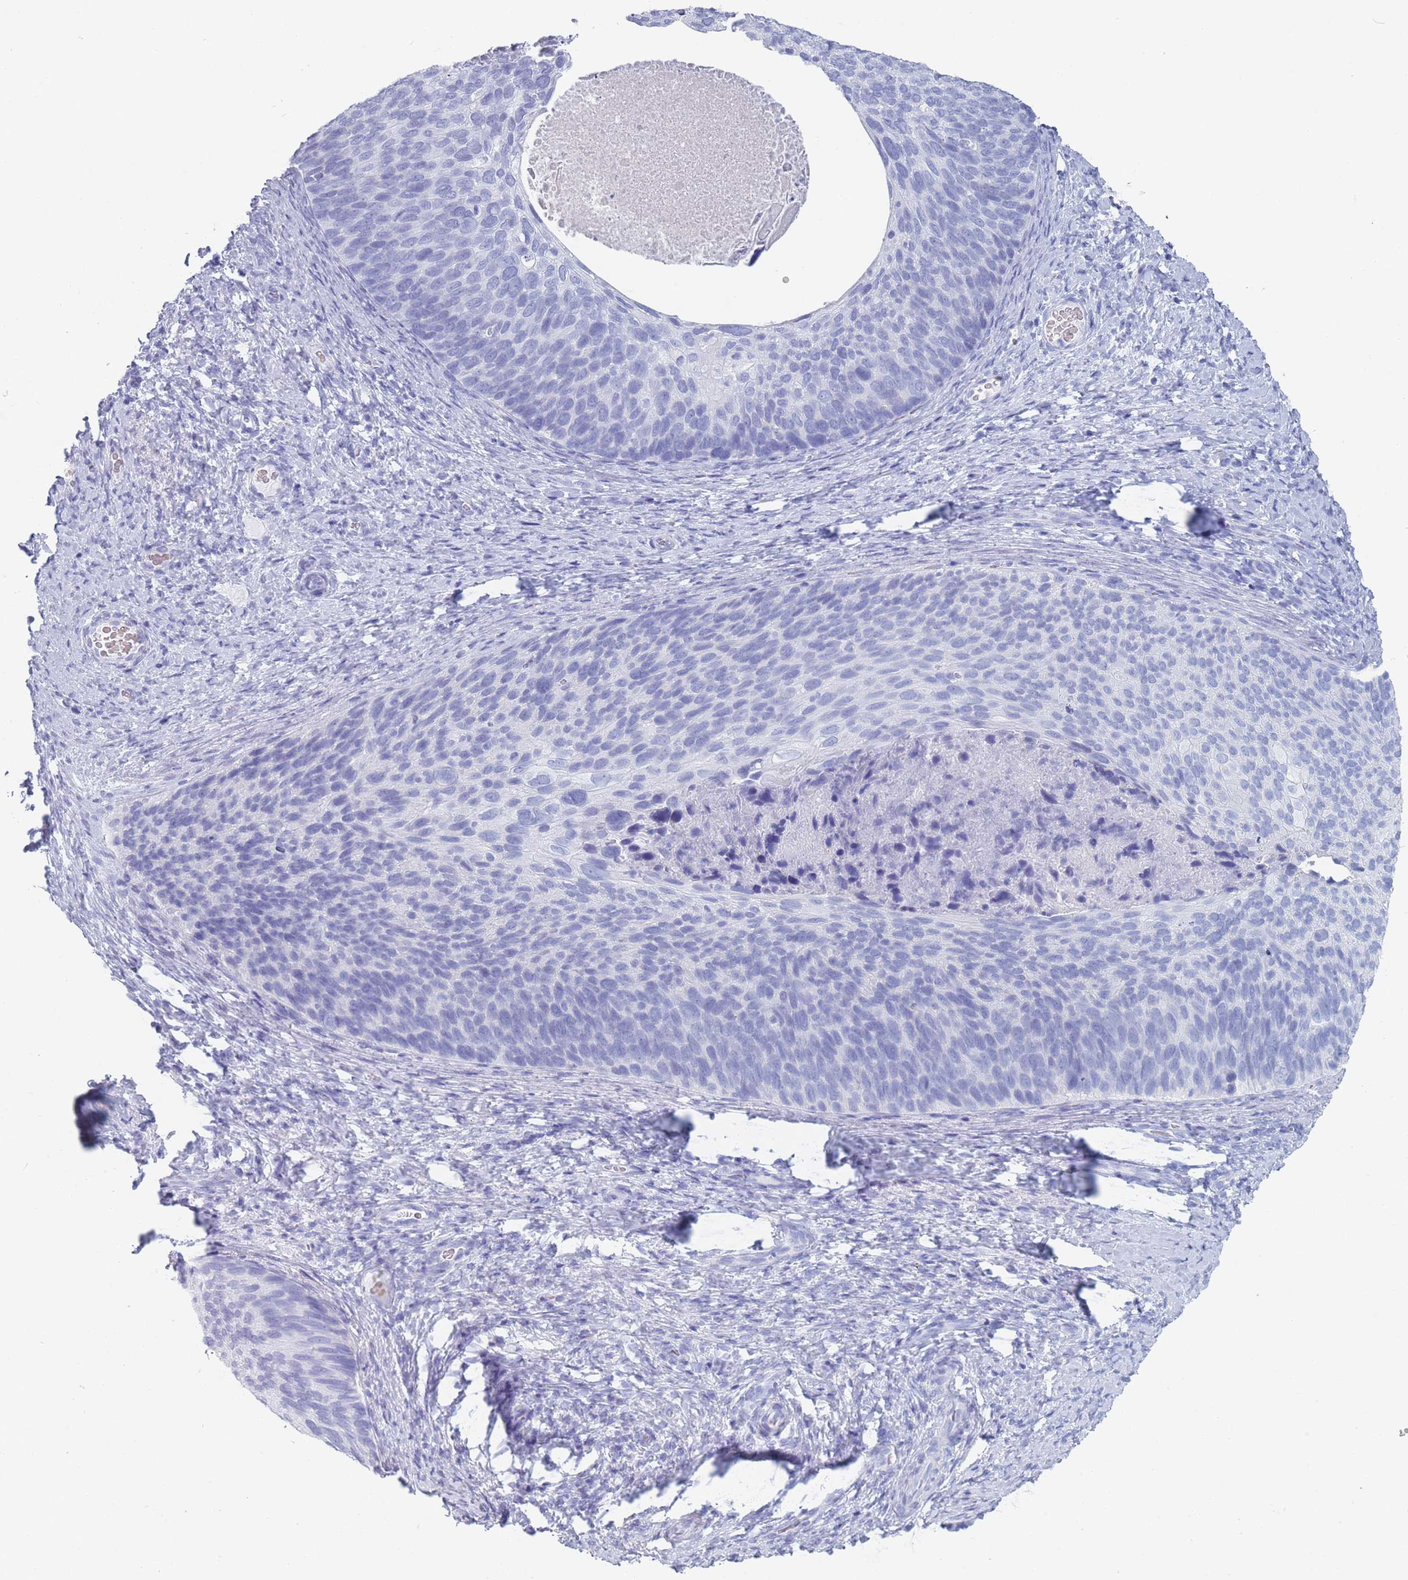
{"staining": {"intensity": "negative", "quantity": "none", "location": "none"}, "tissue": "cervical cancer", "cell_type": "Tumor cells", "image_type": "cancer", "snomed": [{"axis": "morphology", "description": "Squamous cell carcinoma, NOS"}, {"axis": "topography", "description": "Cervix"}], "caption": "High magnification brightfield microscopy of cervical cancer stained with DAB (brown) and counterstained with hematoxylin (blue): tumor cells show no significant staining.", "gene": "OR5D16", "patient": {"sex": "female", "age": 80}}